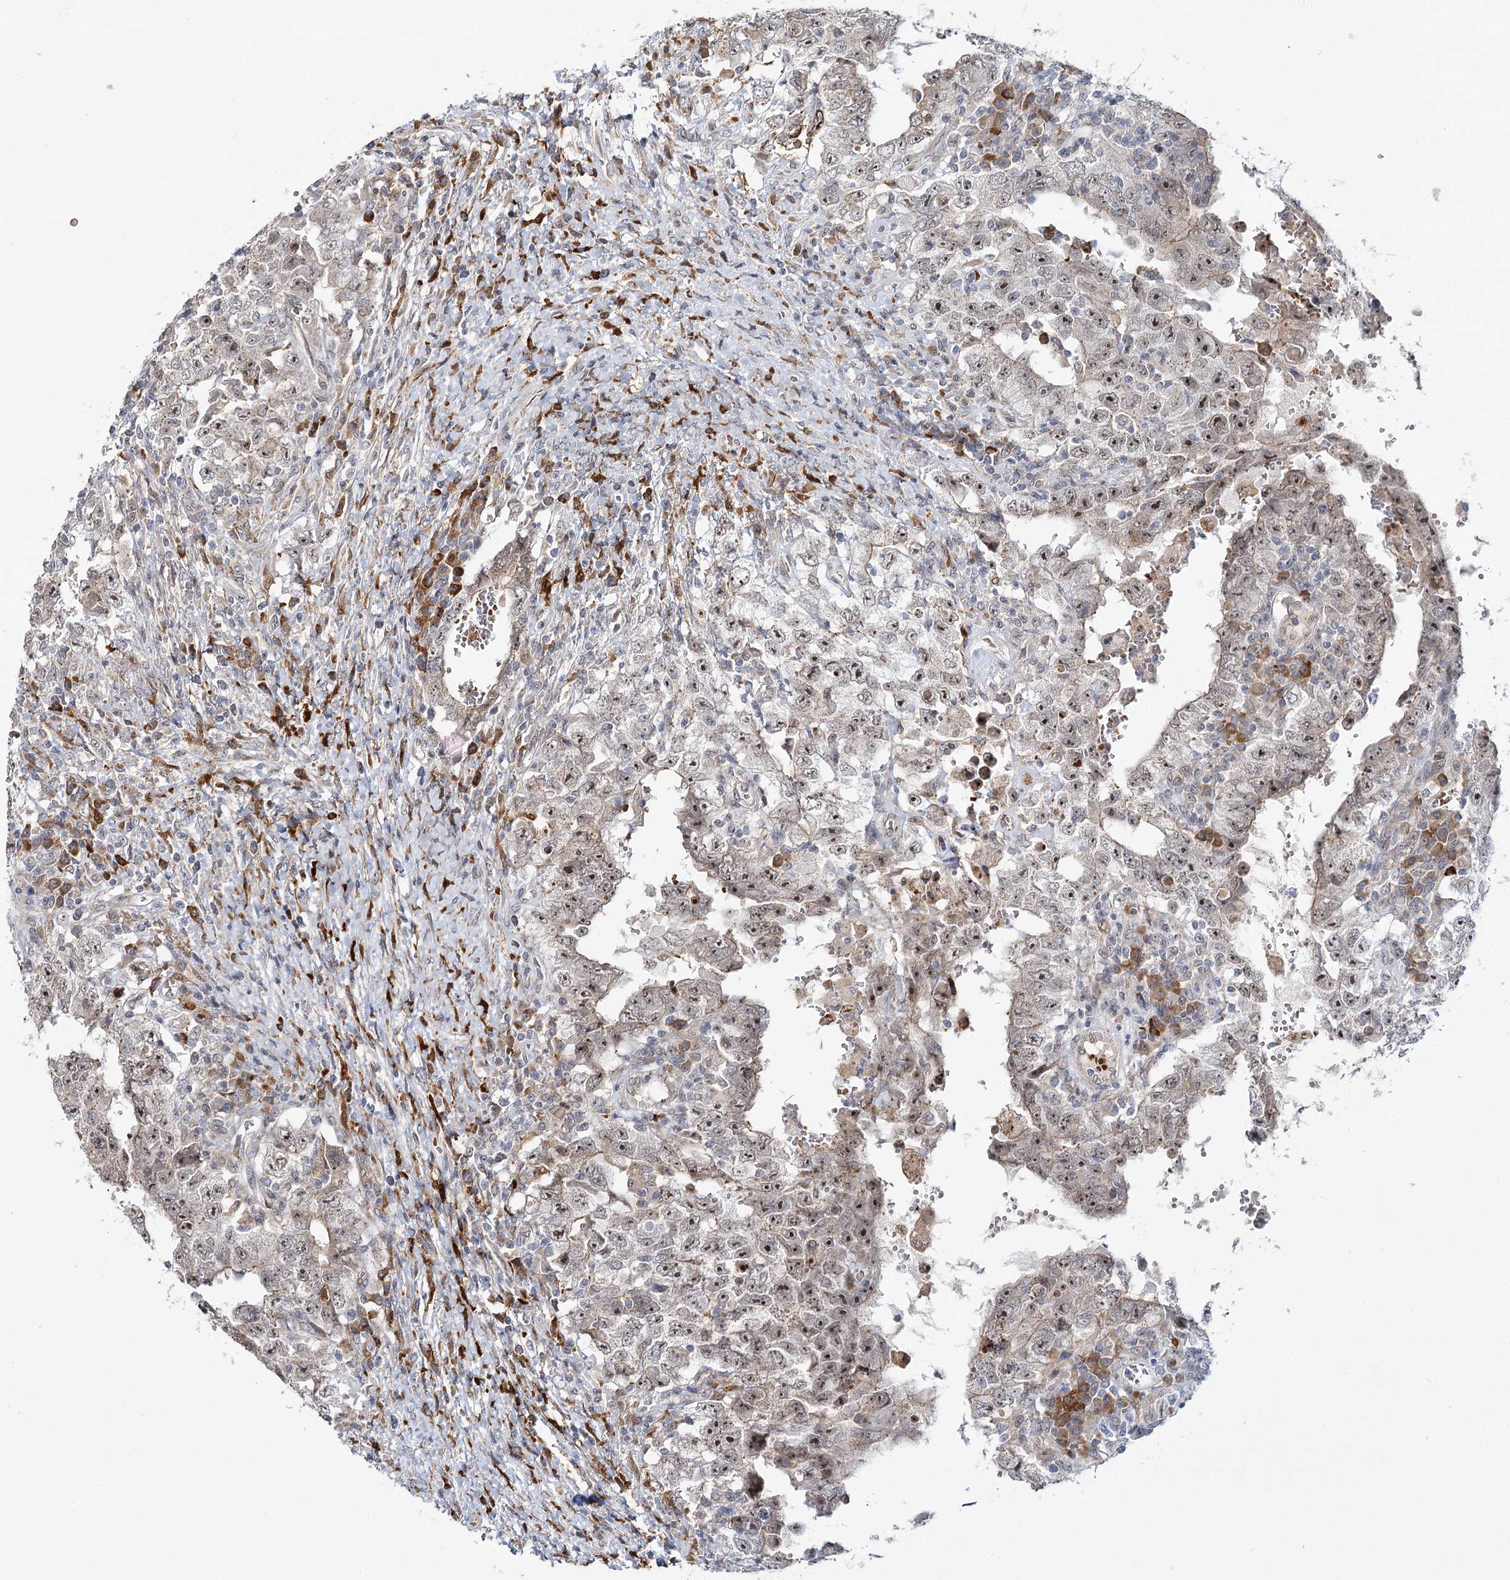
{"staining": {"intensity": "weak", "quantity": "<25%", "location": "nuclear"}, "tissue": "testis cancer", "cell_type": "Tumor cells", "image_type": "cancer", "snomed": [{"axis": "morphology", "description": "Carcinoma, Embryonal, NOS"}, {"axis": "topography", "description": "Testis"}], "caption": "A photomicrograph of human testis cancer is negative for staining in tumor cells.", "gene": "WDR36", "patient": {"sex": "male", "age": 26}}